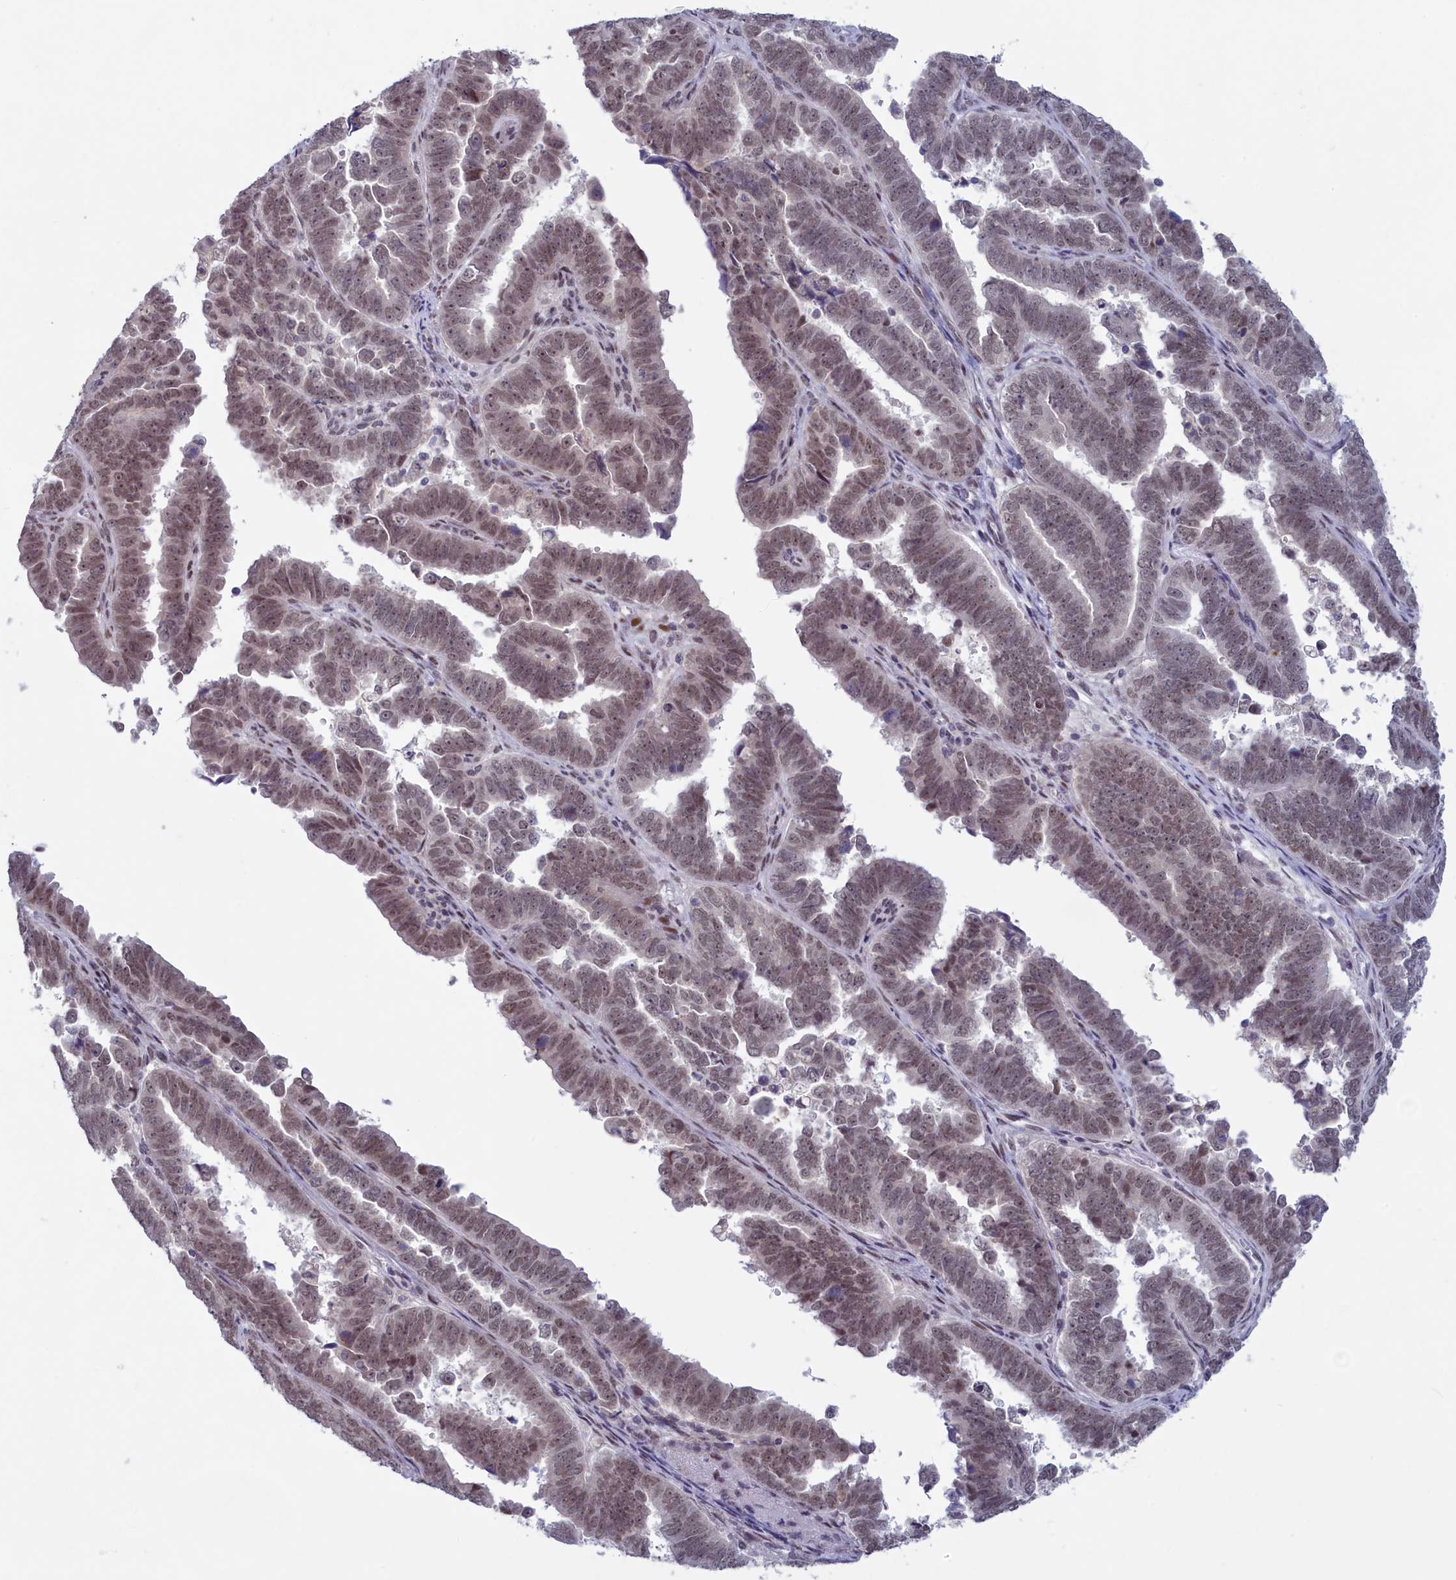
{"staining": {"intensity": "weak", "quantity": "<25%", "location": "nuclear"}, "tissue": "endometrial cancer", "cell_type": "Tumor cells", "image_type": "cancer", "snomed": [{"axis": "morphology", "description": "Adenocarcinoma, NOS"}, {"axis": "topography", "description": "Endometrium"}], "caption": "An IHC histopathology image of endometrial cancer is shown. There is no staining in tumor cells of endometrial cancer.", "gene": "ATF7IP2", "patient": {"sex": "female", "age": 75}}